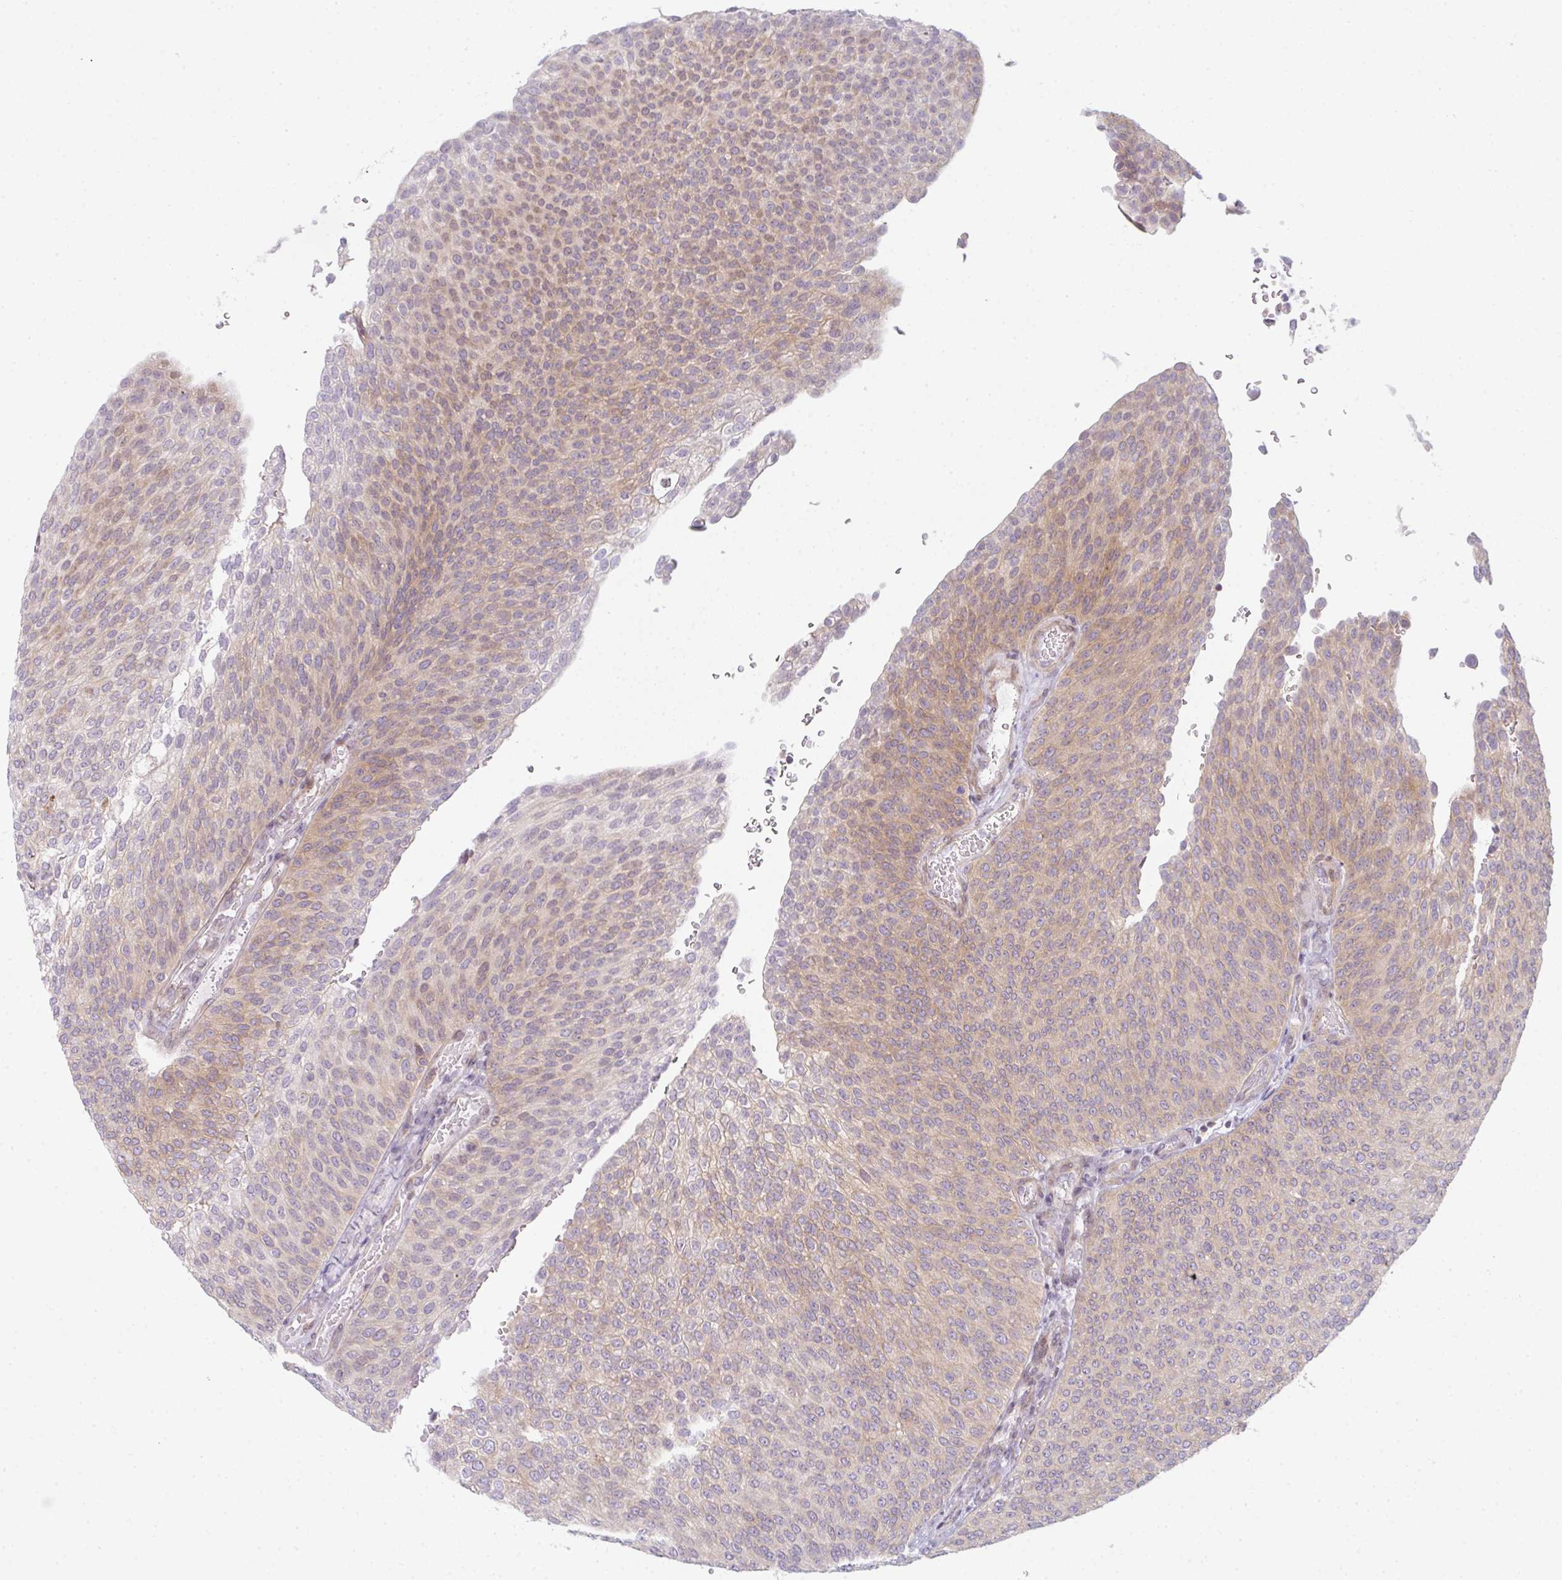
{"staining": {"intensity": "weak", "quantity": "<25%", "location": "cytoplasmic/membranous"}, "tissue": "urothelial cancer", "cell_type": "Tumor cells", "image_type": "cancer", "snomed": [{"axis": "morphology", "description": "Urothelial carcinoma, High grade"}, {"axis": "topography", "description": "Urinary bladder"}], "caption": "Immunohistochemistry (IHC) micrograph of neoplastic tissue: high-grade urothelial carcinoma stained with DAB (3,3'-diaminobenzidine) exhibits no significant protein positivity in tumor cells.", "gene": "TMEM237", "patient": {"sex": "female", "age": 79}}